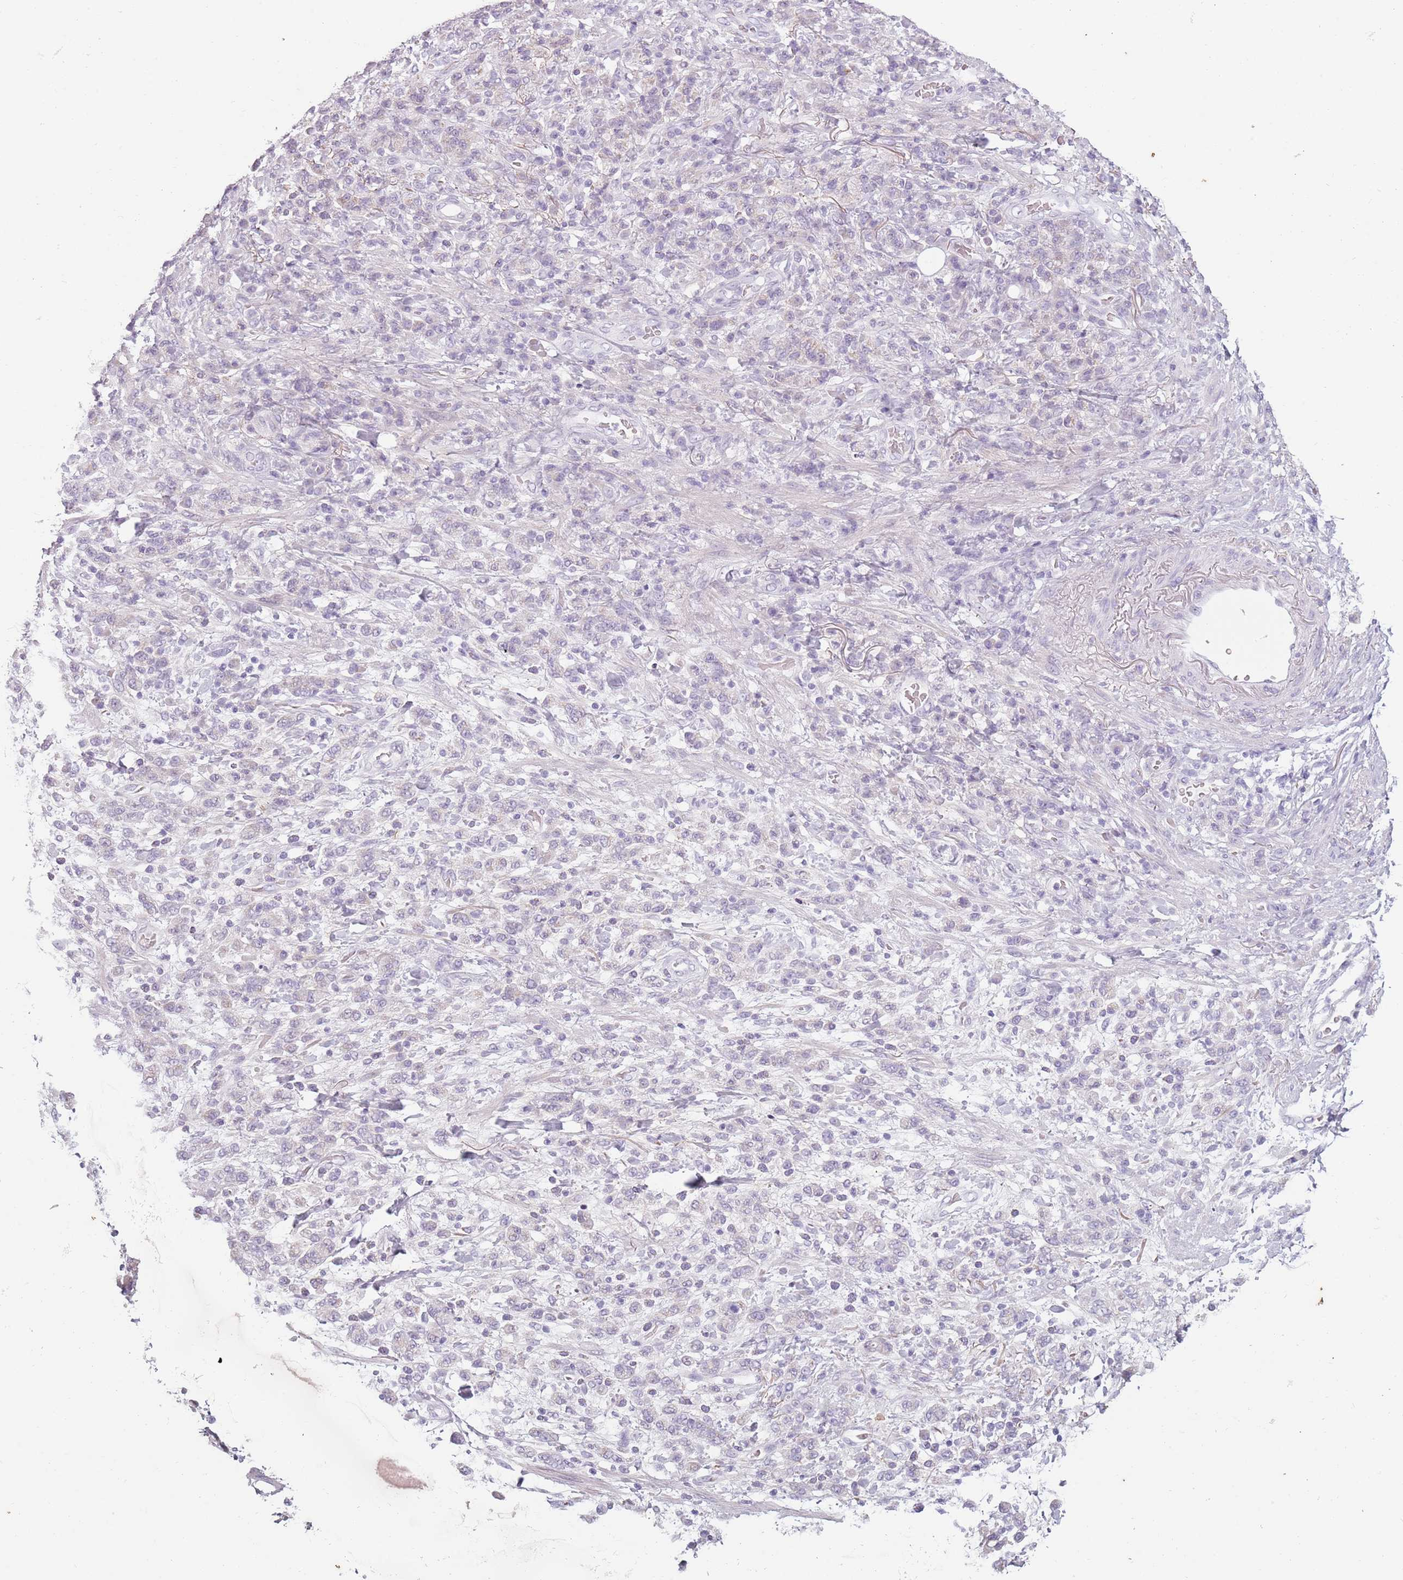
{"staining": {"intensity": "negative", "quantity": "none", "location": "none"}, "tissue": "stomach cancer", "cell_type": "Tumor cells", "image_type": "cancer", "snomed": [{"axis": "morphology", "description": "Adenocarcinoma, NOS"}, {"axis": "topography", "description": "Stomach"}], "caption": "This photomicrograph is of stomach adenocarcinoma stained with IHC to label a protein in brown with the nuclei are counter-stained blue. There is no staining in tumor cells.", "gene": "MEGF8", "patient": {"sex": "male", "age": 77}}